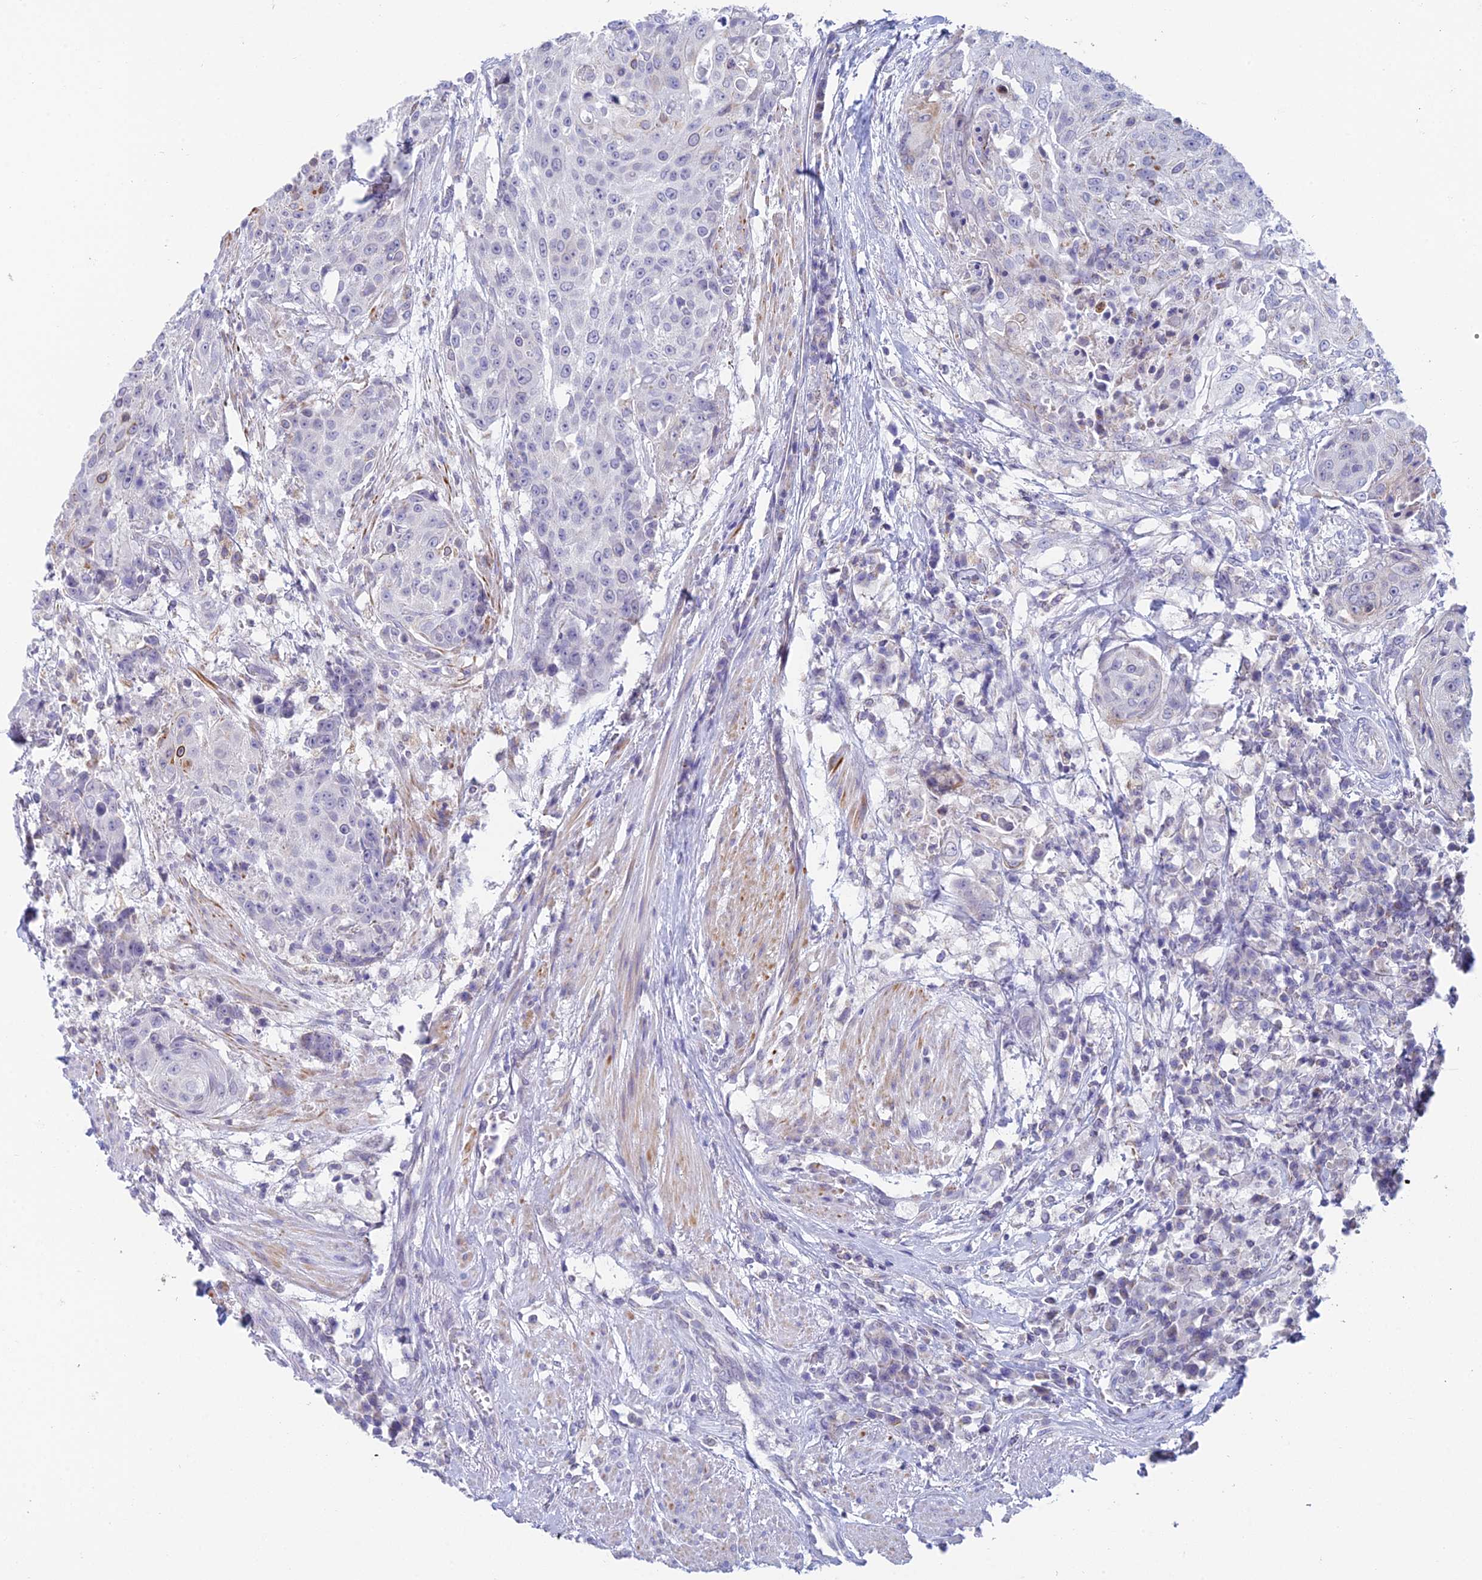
{"staining": {"intensity": "negative", "quantity": "none", "location": "none"}, "tissue": "urothelial cancer", "cell_type": "Tumor cells", "image_type": "cancer", "snomed": [{"axis": "morphology", "description": "Urothelial carcinoma, High grade"}, {"axis": "topography", "description": "Urinary bladder"}], "caption": "This micrograph is of urothelial cancer stained with IHC to label a protein in brown with the nuclei are counter-stained blue. There is no expression in tumor cells. (DAB (3,3'-diaminobenzidine) IHC with hematoxylin counter stain).", "gene": "REXO5", "patient": {"sex": "female", "age": 63}}